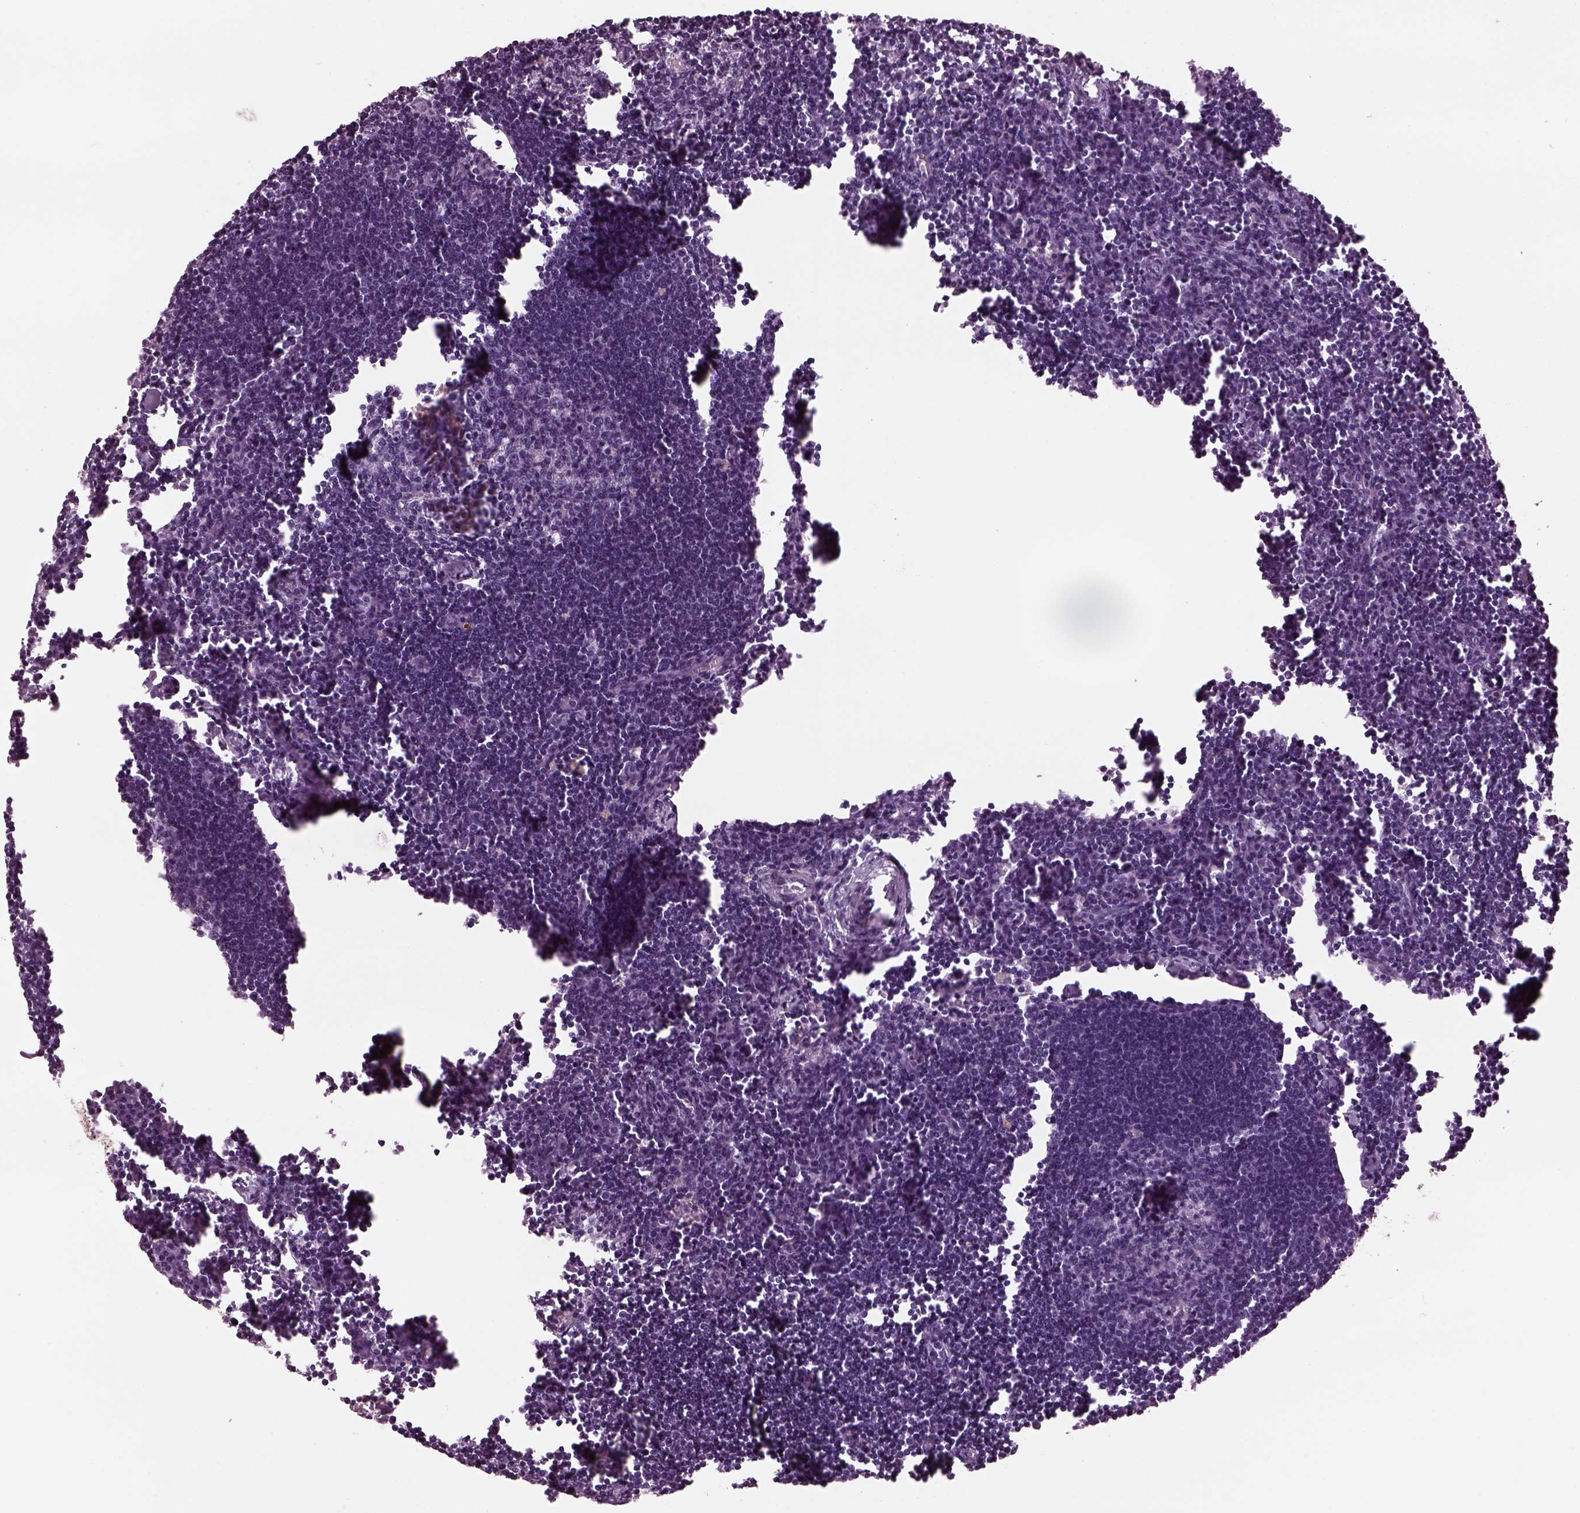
{"staining": {"intensity": "negative", "quantity": "none", "location": "none"}, "tissue": "lymph node", "cell_type": "Germinal center cells", "image_type": "normal", "snomed": [{"axis": "morphology", "description": "Normal tissue, NOS"}, {"axis": "topography", "description": "Lymph node"}], "caption": "High power microscopy histopathology image of an immunohistochemistry (IHC) micrograph of unremarkable lymph node, revealing no significant staining in germinal center cells.", "gene": "TPPP2", "patient": {"sex": "male", "age": 55}}